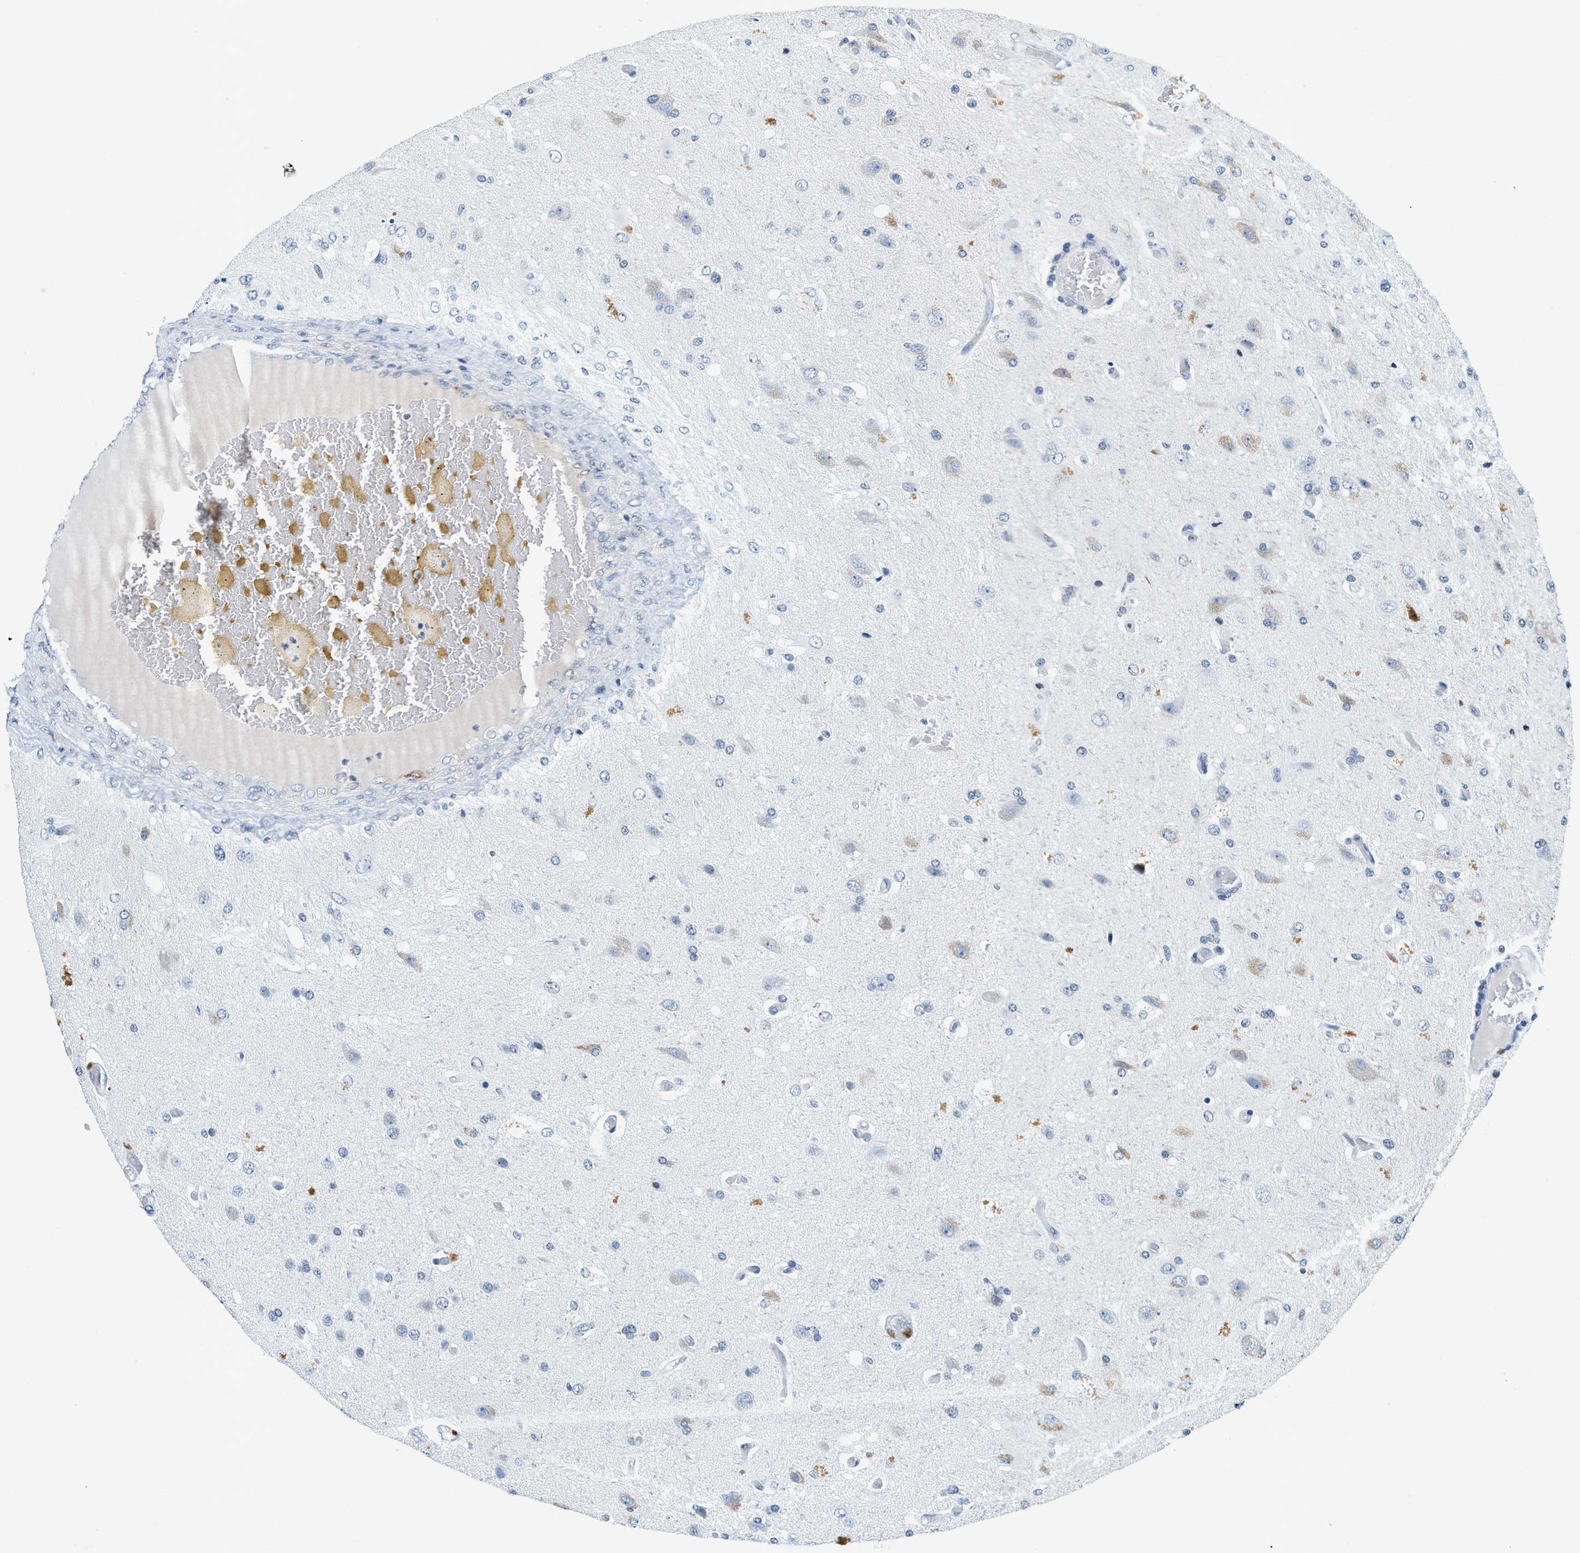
{"staining": {"intensity": "moderate", "quantity": "<25%", "location": "cytoplasmic/membranous"}, "tissue": "glioma", "cell_type": "Tumor cells", "image_type": "cancer", "snomed": [{"axis": "morphology", "description": "Normal tissue, NOS"}, {"axis": "morphology", "description": "Glioma, malignant, High grade"}, {"axis": "topography", "description": "Cerebral cortex"}], "caption": "A low amount of moderate cytoplasmic/membranous expression is identified in about <25% of tumor cells in malignant glioma (high-grade) tissue.", "gene": "UVRAG", "patient": {"sex": "male", "age": 77}}